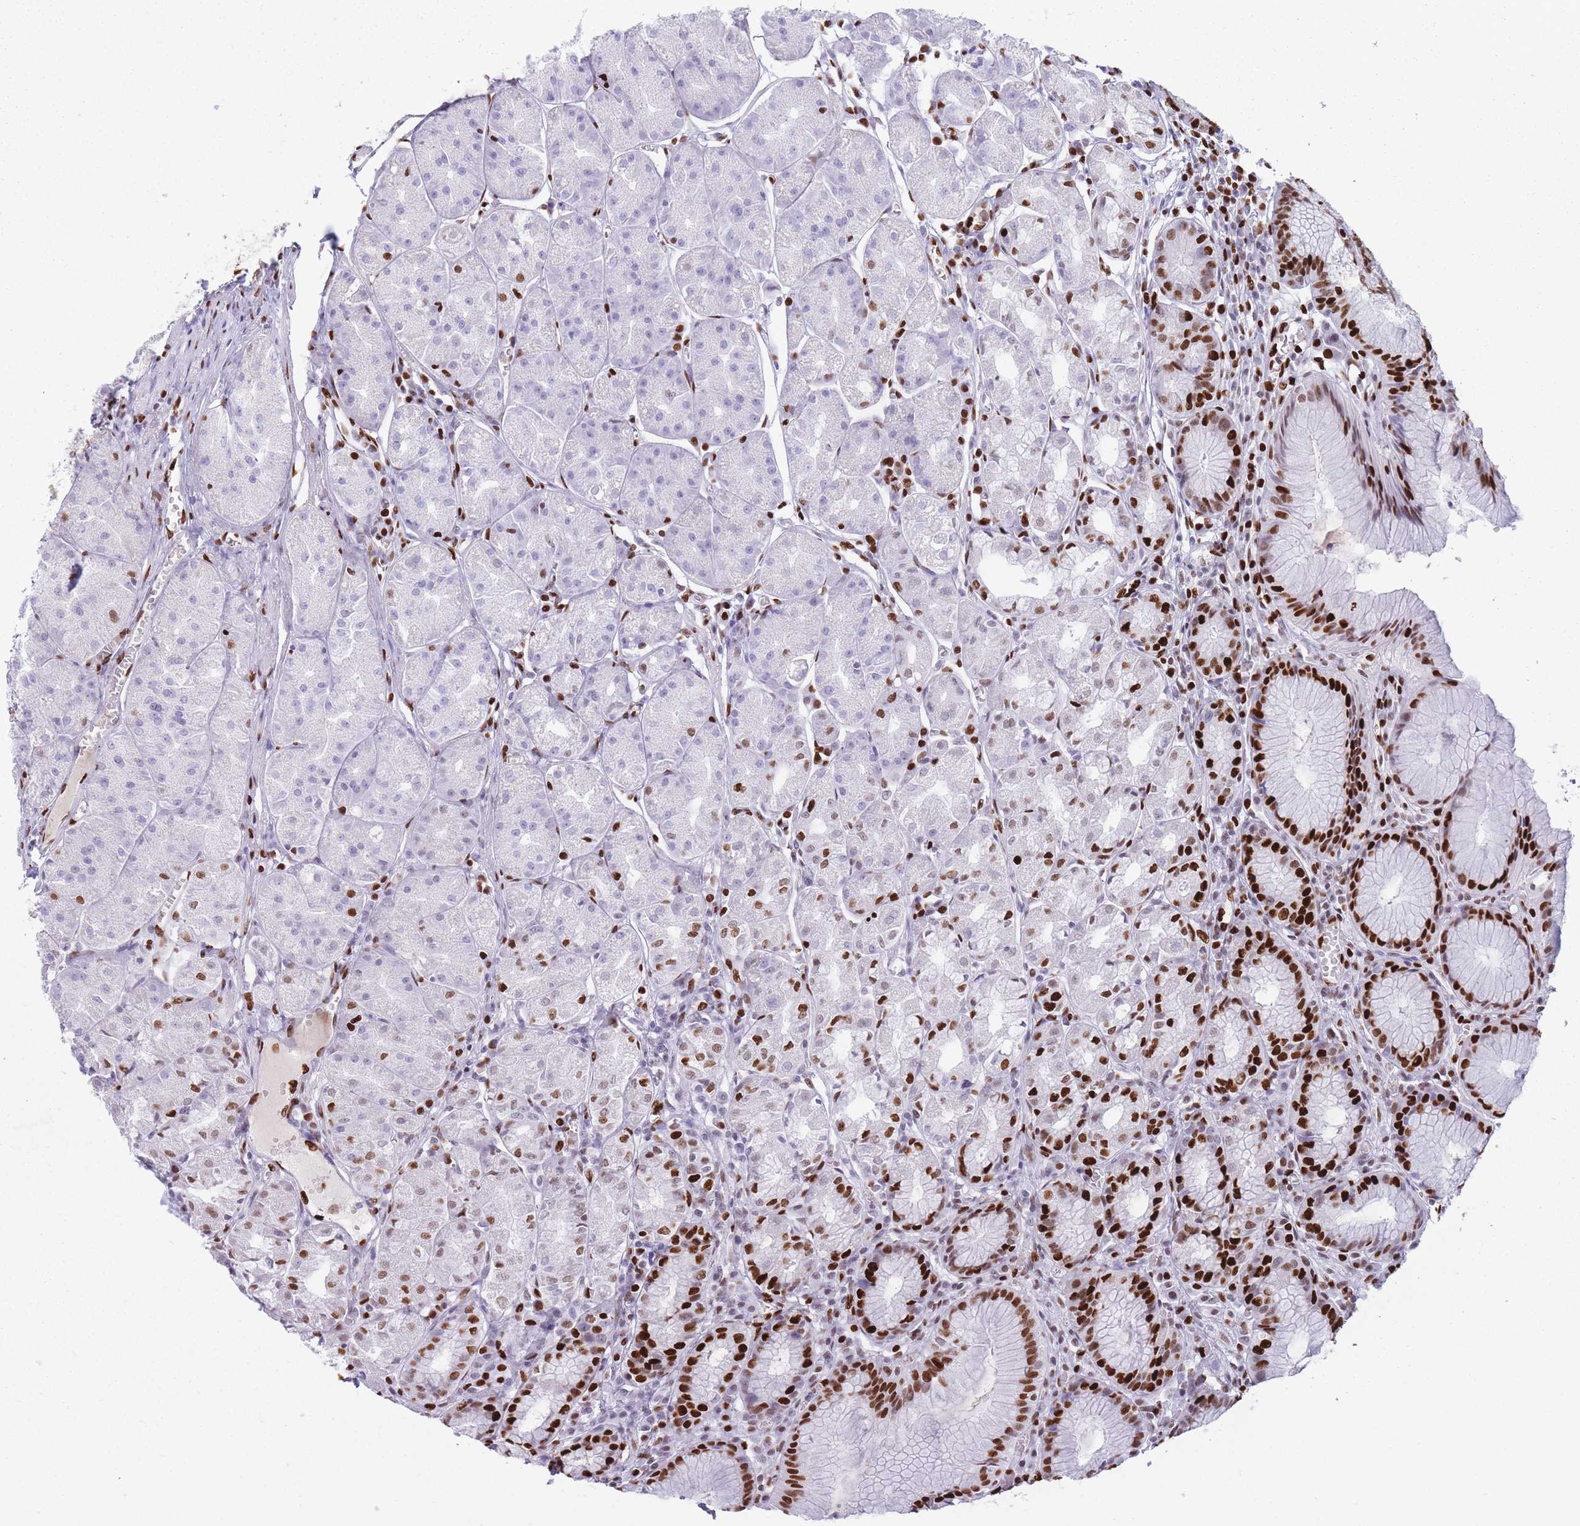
{"staining": {"intensity": "strong", "quantity": "25%-75%", "location": "nuclear"}, "tissue": "stomach", "cell_type": "Glandular cells", "image_type": "normal", "snomed": [{"axis": "morphology", "description": "Normal tissue, NOS"}, {"axis": "topography", "description": "Stomach"}], "caption": "Immunohistochemistry (IHC) of benign stomach displays high levels of strong nuclear expression in about 25%-75% of glandular cells.", "gene": "HNRNPUL1", "patient": {"sex": "male", "age": 55}}